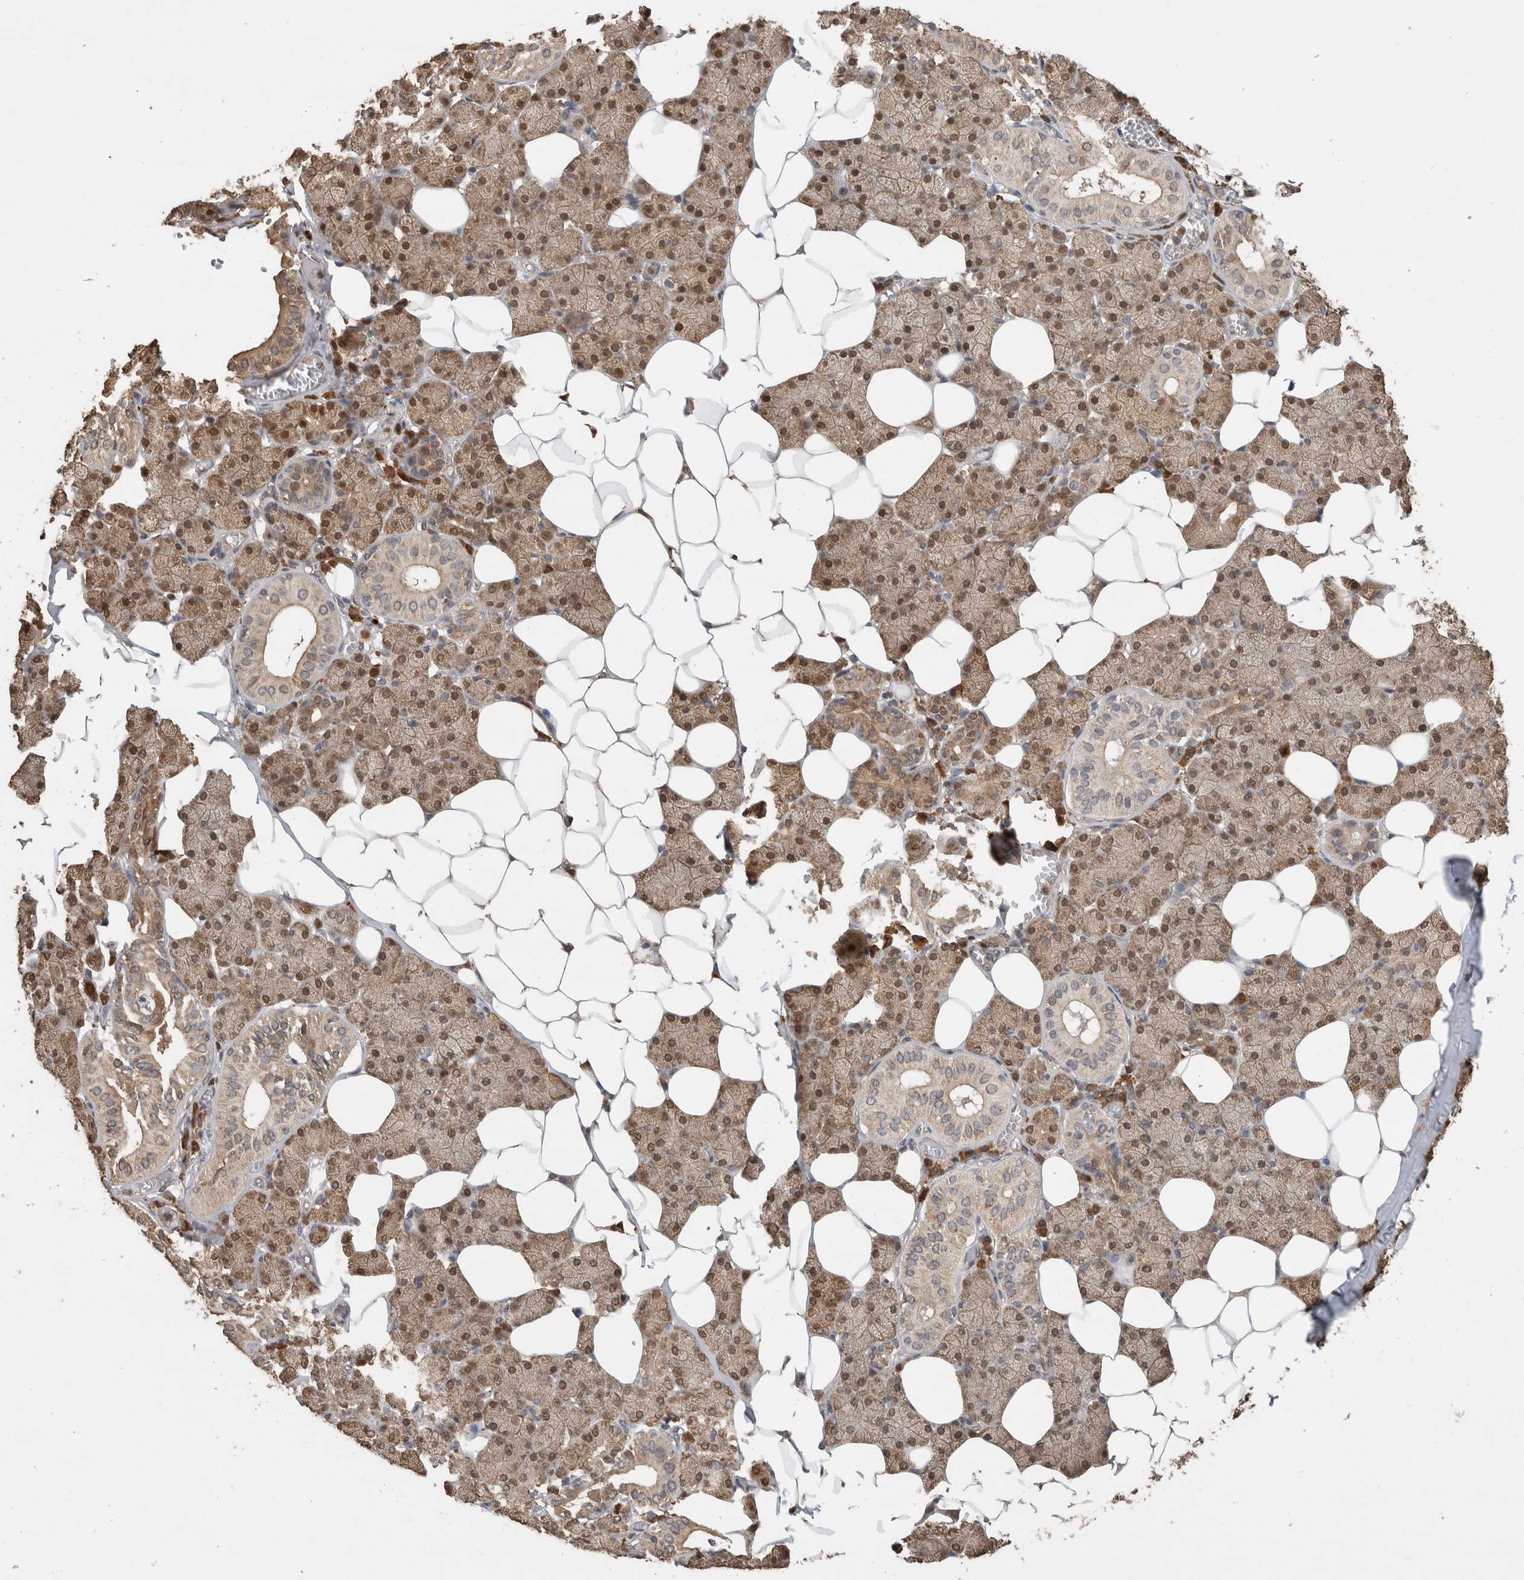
{"staining": {"intensity": "moderate", "quantity": ">75%", "location": "cytoplasmic/membranous,nuclear"}, "tissue": "salivary gland", "cell_type": "Glandular cells", "image_type": "normal", "snomed": [{"axis": "morphology", "description": "Normal tissue, NOS"}, {"axis": "topography", "description": "Salivary gland"}], "caption": "DAB immunohistochemical staining of benign human salivary gland displays moderate cytoplasmic/membranous,nuclear protein expression in approximately >75% of glandular cells.", "gene": "OTUD7B", "patient": {"sex": "female", "age": 33}}